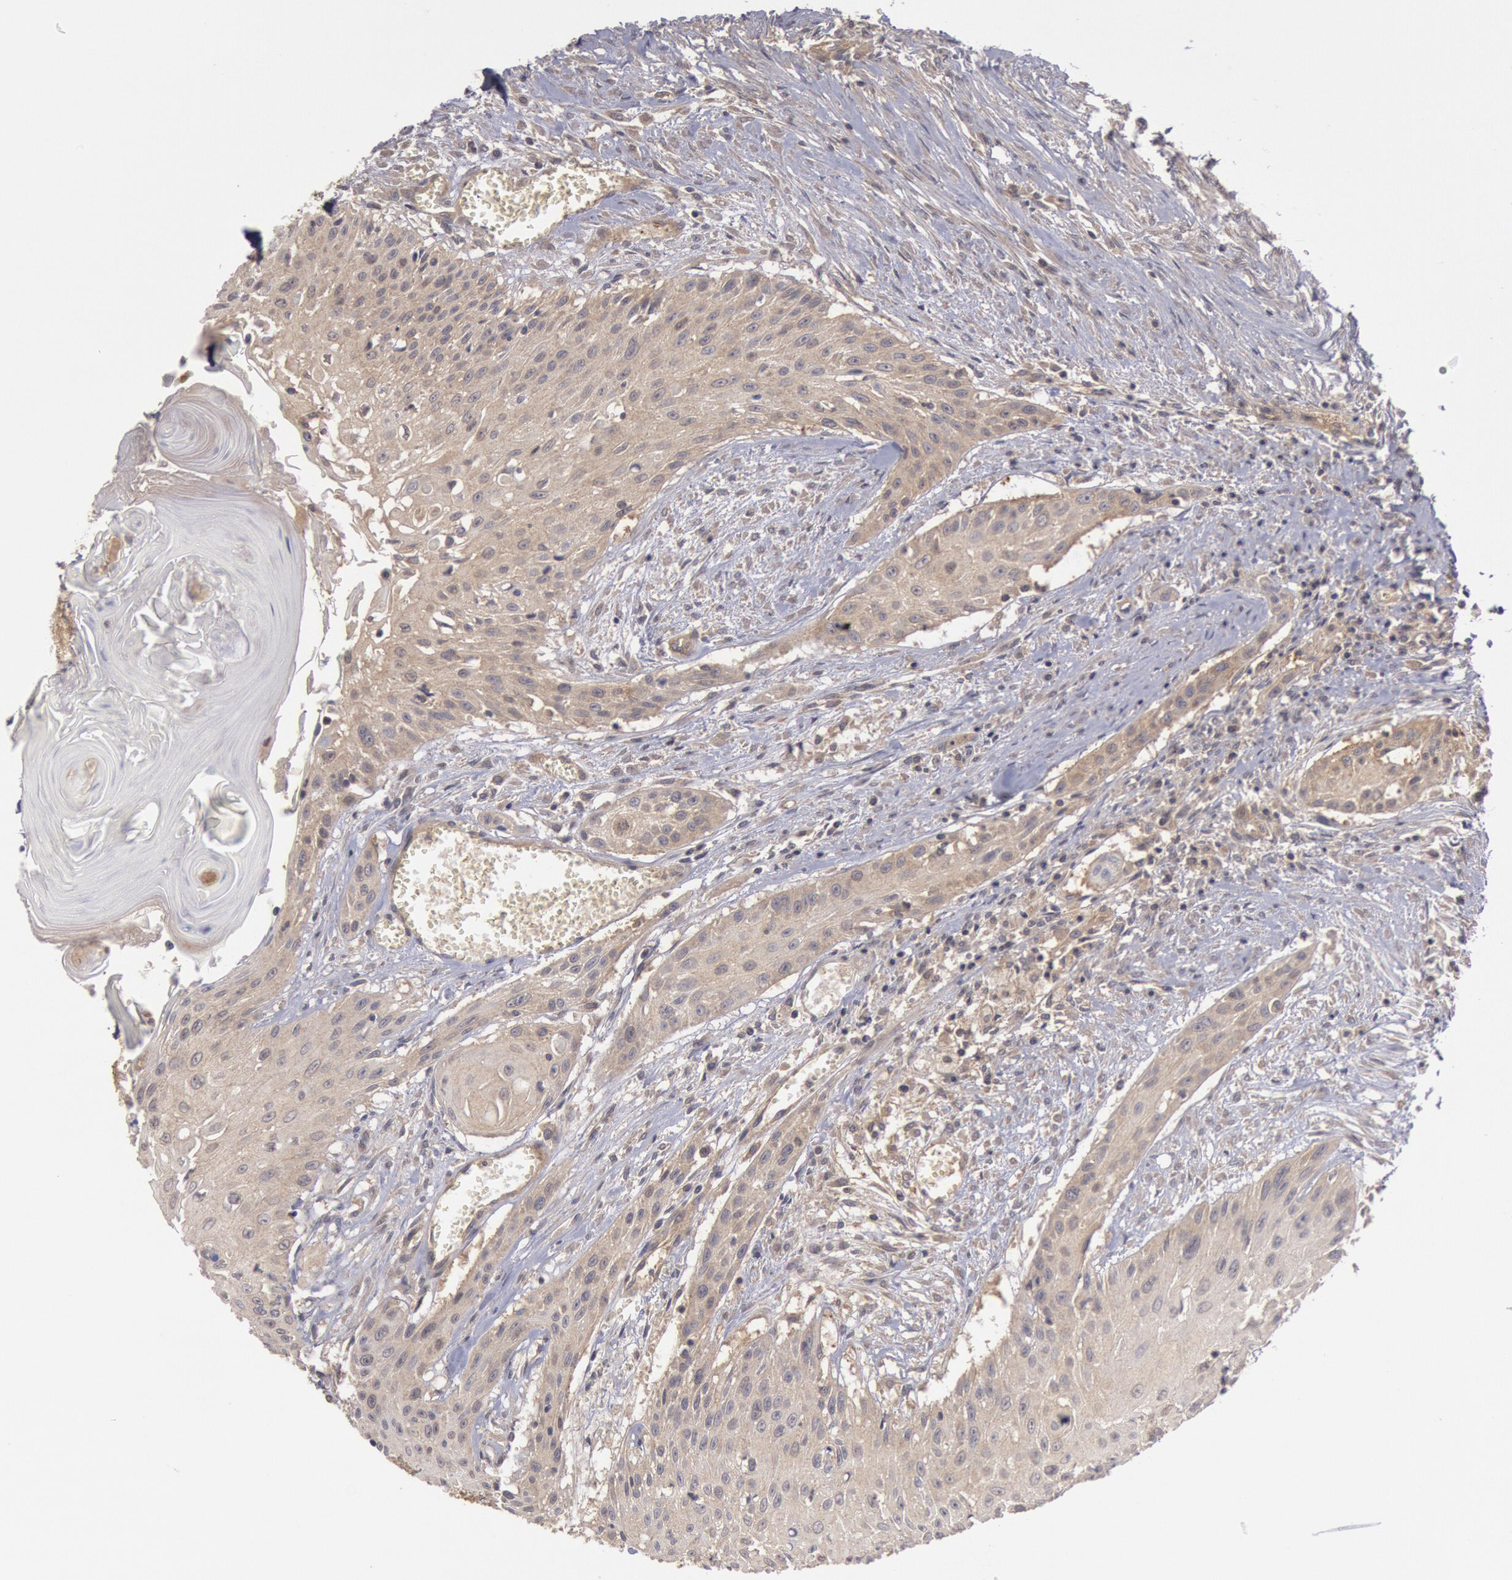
{"staining": {"intensity": "weak", "quantity": ">75%", "location": "cytoplasmic/membranous"}, "tissue": "head and neck cancer", "cell_type": "Tumor cells", "image_type": "cancer", "snomed": [{"axis": "morphology", "description": "Squamous cell carcinoma, NOS"}, {"axis": "morphology", "description": "Squamous cell carcinoma, metastatic, NOS"}, {"axis": "topography", "description": "Lymph node"}, {"axis": "topography", "description": "Salivary gland"}, {"axis": "topography", "description": "Head-Neck"}], "caption": "Weak cytoplasmic/membranous expression is present in approximately >75% of tumor cells in metastatic squamous cell carcinoma (head and neck).", "gene": "BRAF", "patient": {"sex": "female", "age": 74}}